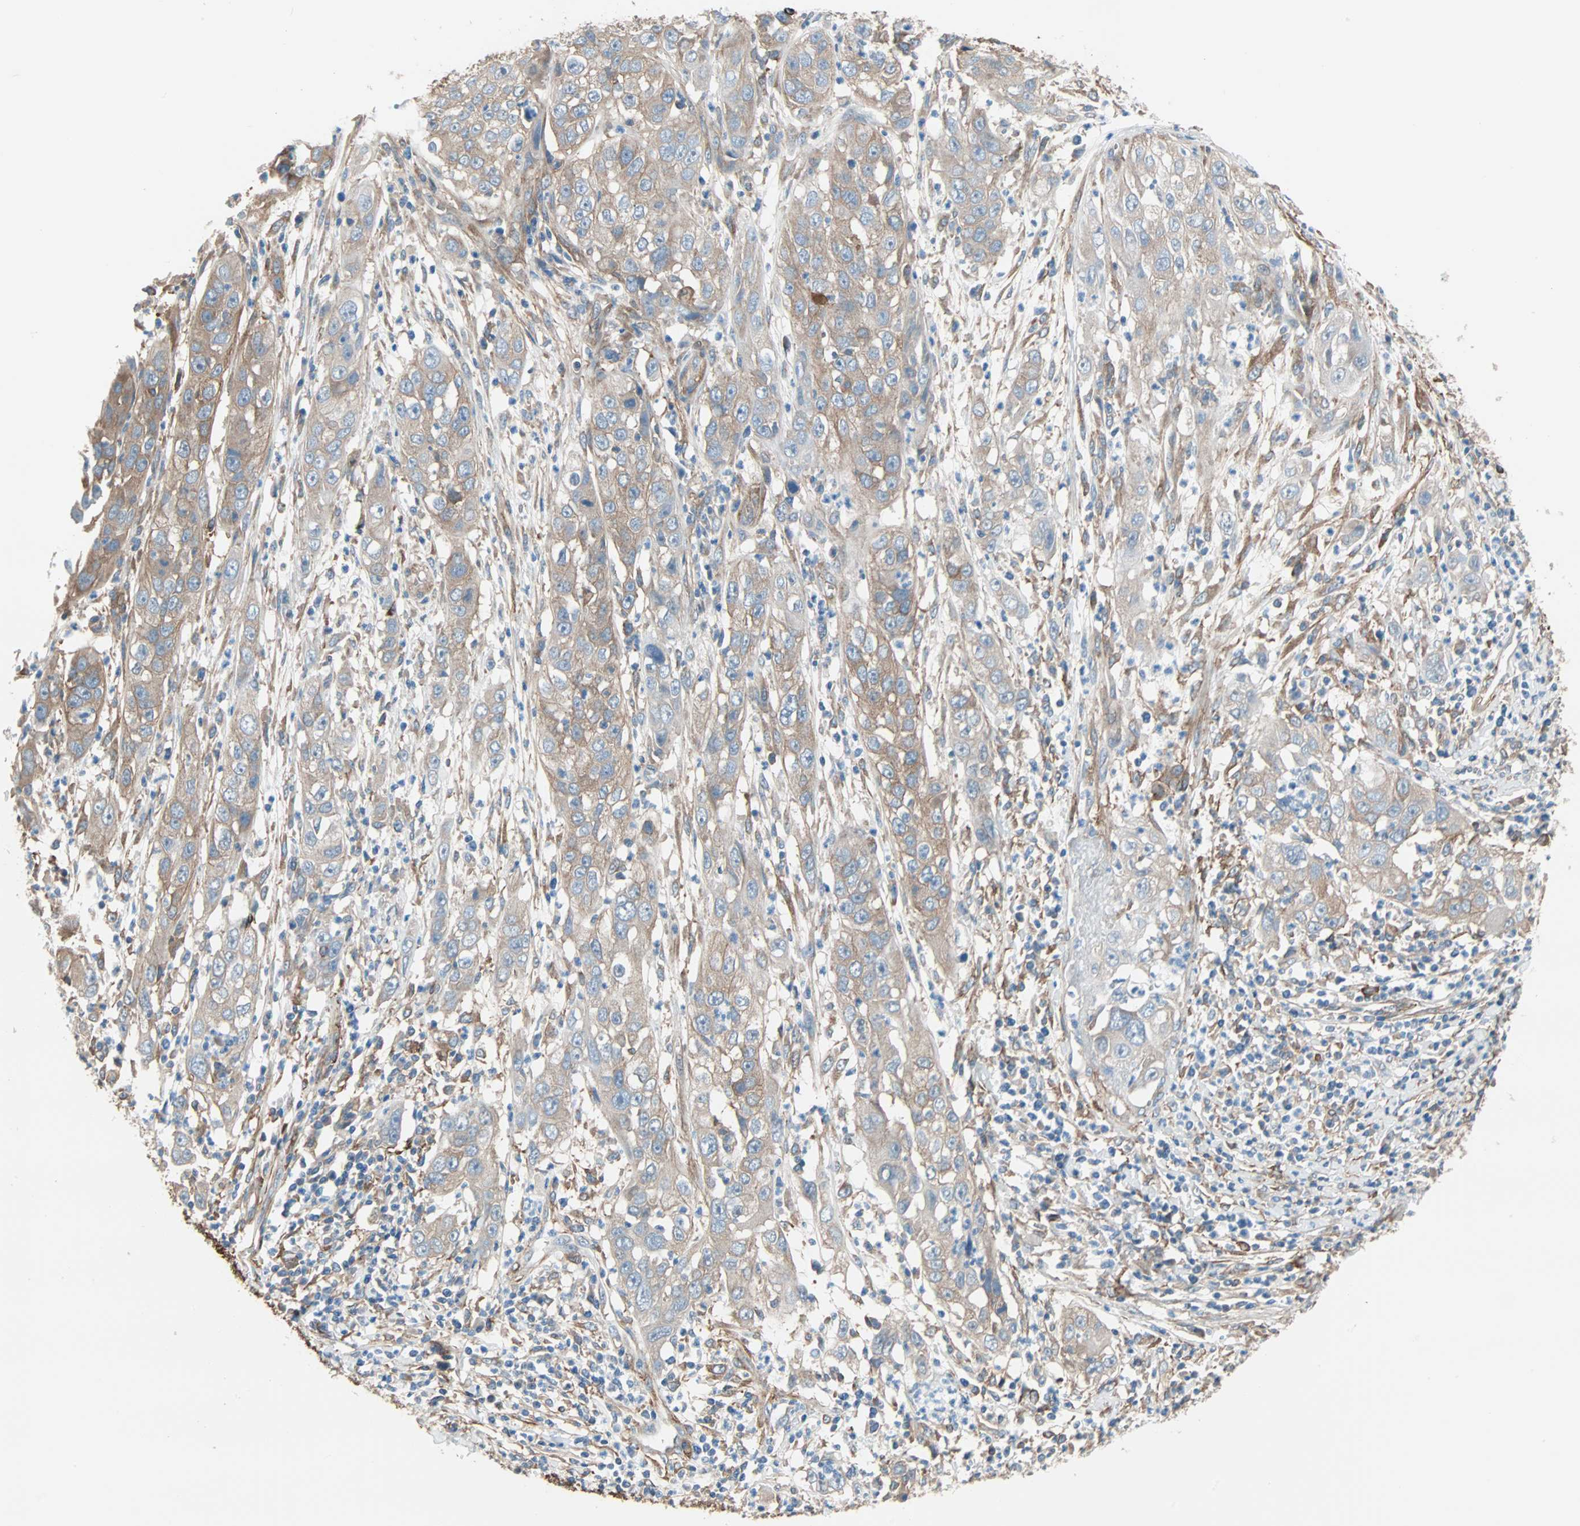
{"staining": {"intensity": "moderate", "quantity": ">75%", "location": "cytoplasmic/membranous"}, "tissue": "cervical cancer", "cell_type": "Tumor cells", "image_type": "cancer", "snomed": [{"axis": "morphology", "description": "Squamous cell carcinoma, NOS"}, {"axis": "topography", "description": "Cervix"}], "caption": "Squamous cell carcinoma (cervical) stained with DAB (3,3'-diaminobenzidine) immunohistochemistry demonstrates medium levels of moderate cytoplasmic/membranous positivity in about >75% of tumor cells.", "gene": "EPB41L2", "patient": {"sex": "female", "age": 32}}